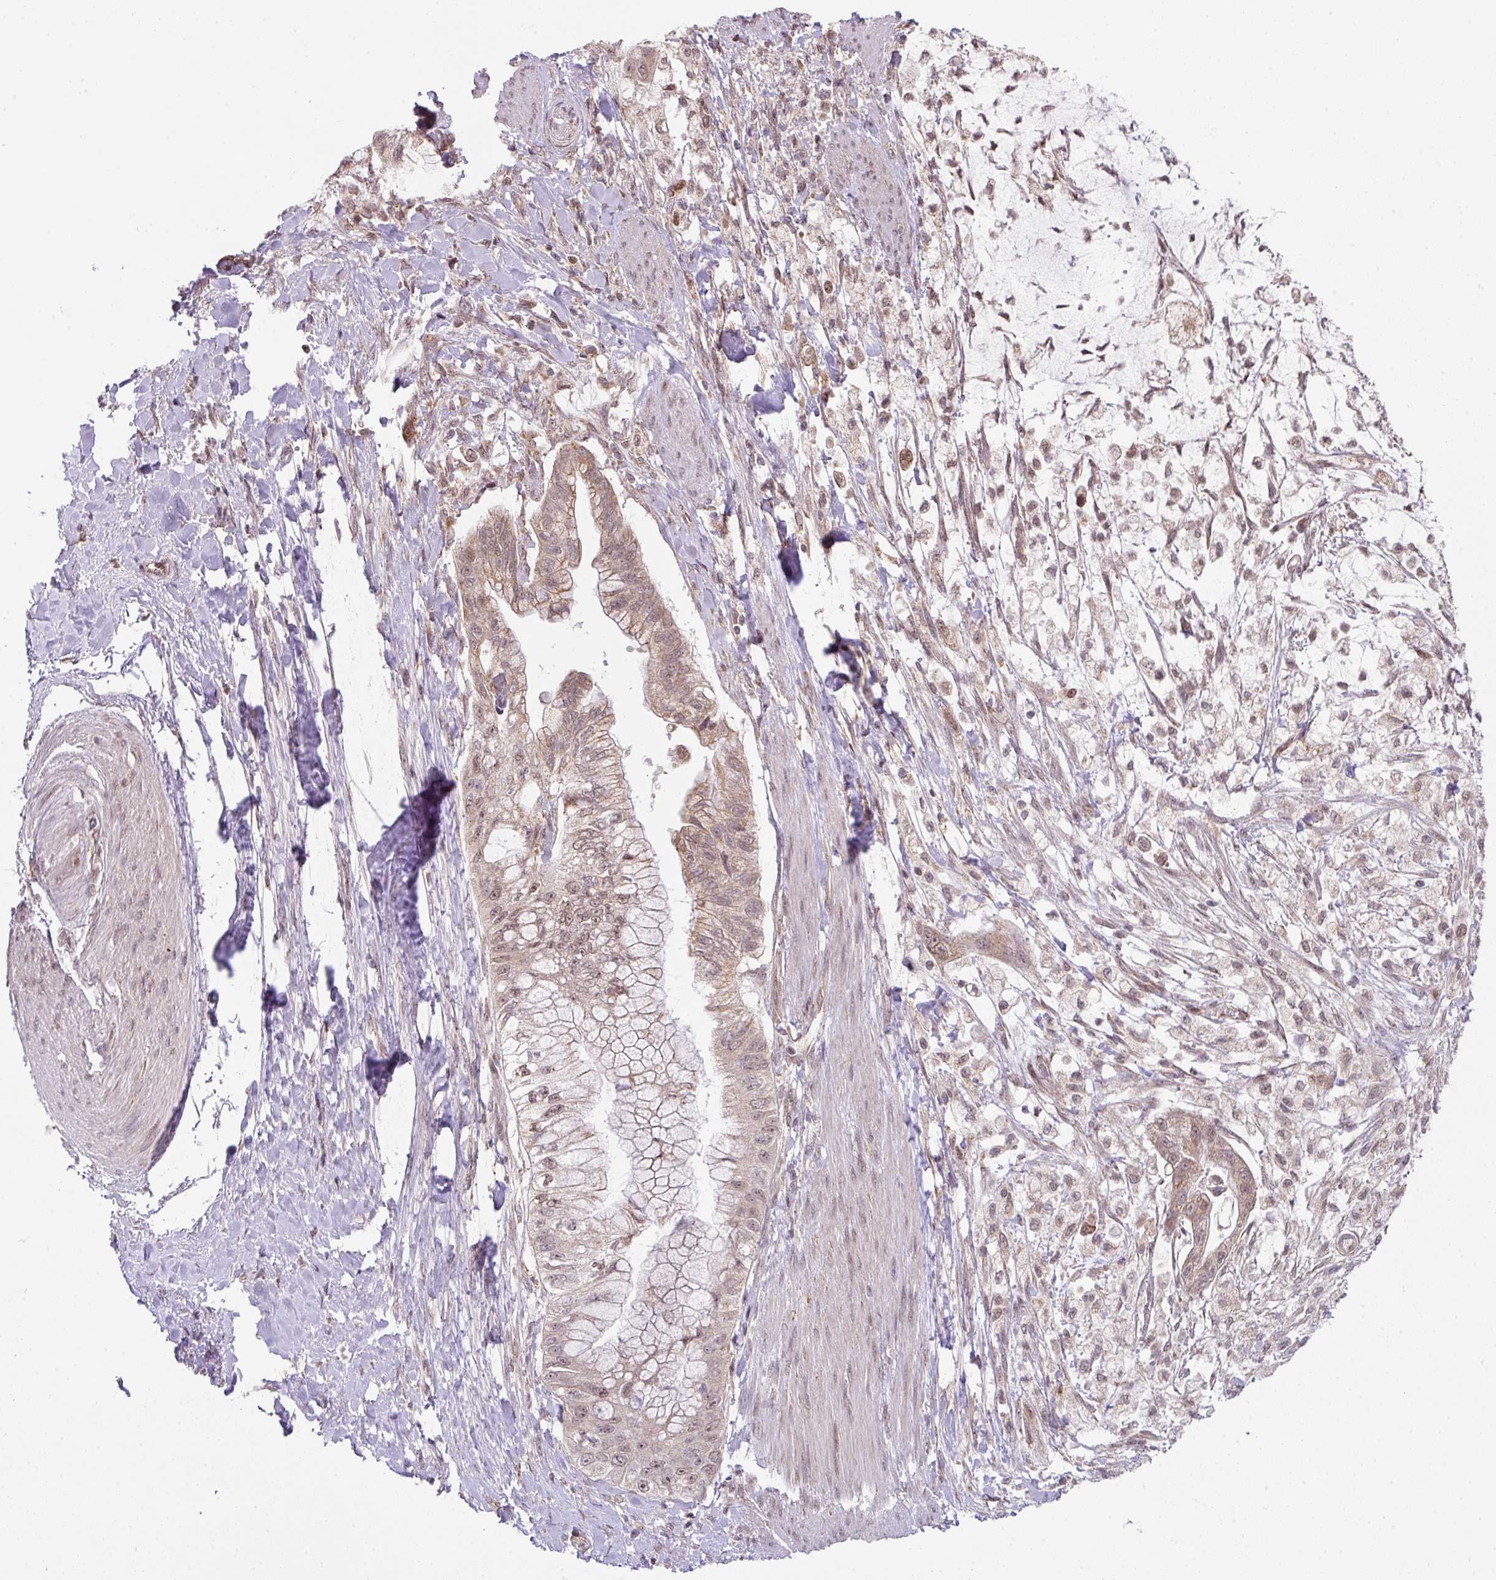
{"staining": {"intensity": "moderate", "quantity": "25%-75%", "location": "nuclear"}, "tissue": "pancreatic cancer", "cell_type": "Tumor cells", "image_type": "cancer", "snomed": [{"axis": "morphology", "description": "Adenocarcinoma, NOS"}, {"axis": "topography", "description": "Pancreas"}], "caption": "Pancreatic cancer tissue demonstrates moderate nuclear expression in approximately 25%-75% of tumor cells (Stains: DAB in brown, nuclei in blue, Microscopy: brightfield microscopy at high magnification).", "gene": "PLK1", "patient": {"sex": "male", "age": 48}}